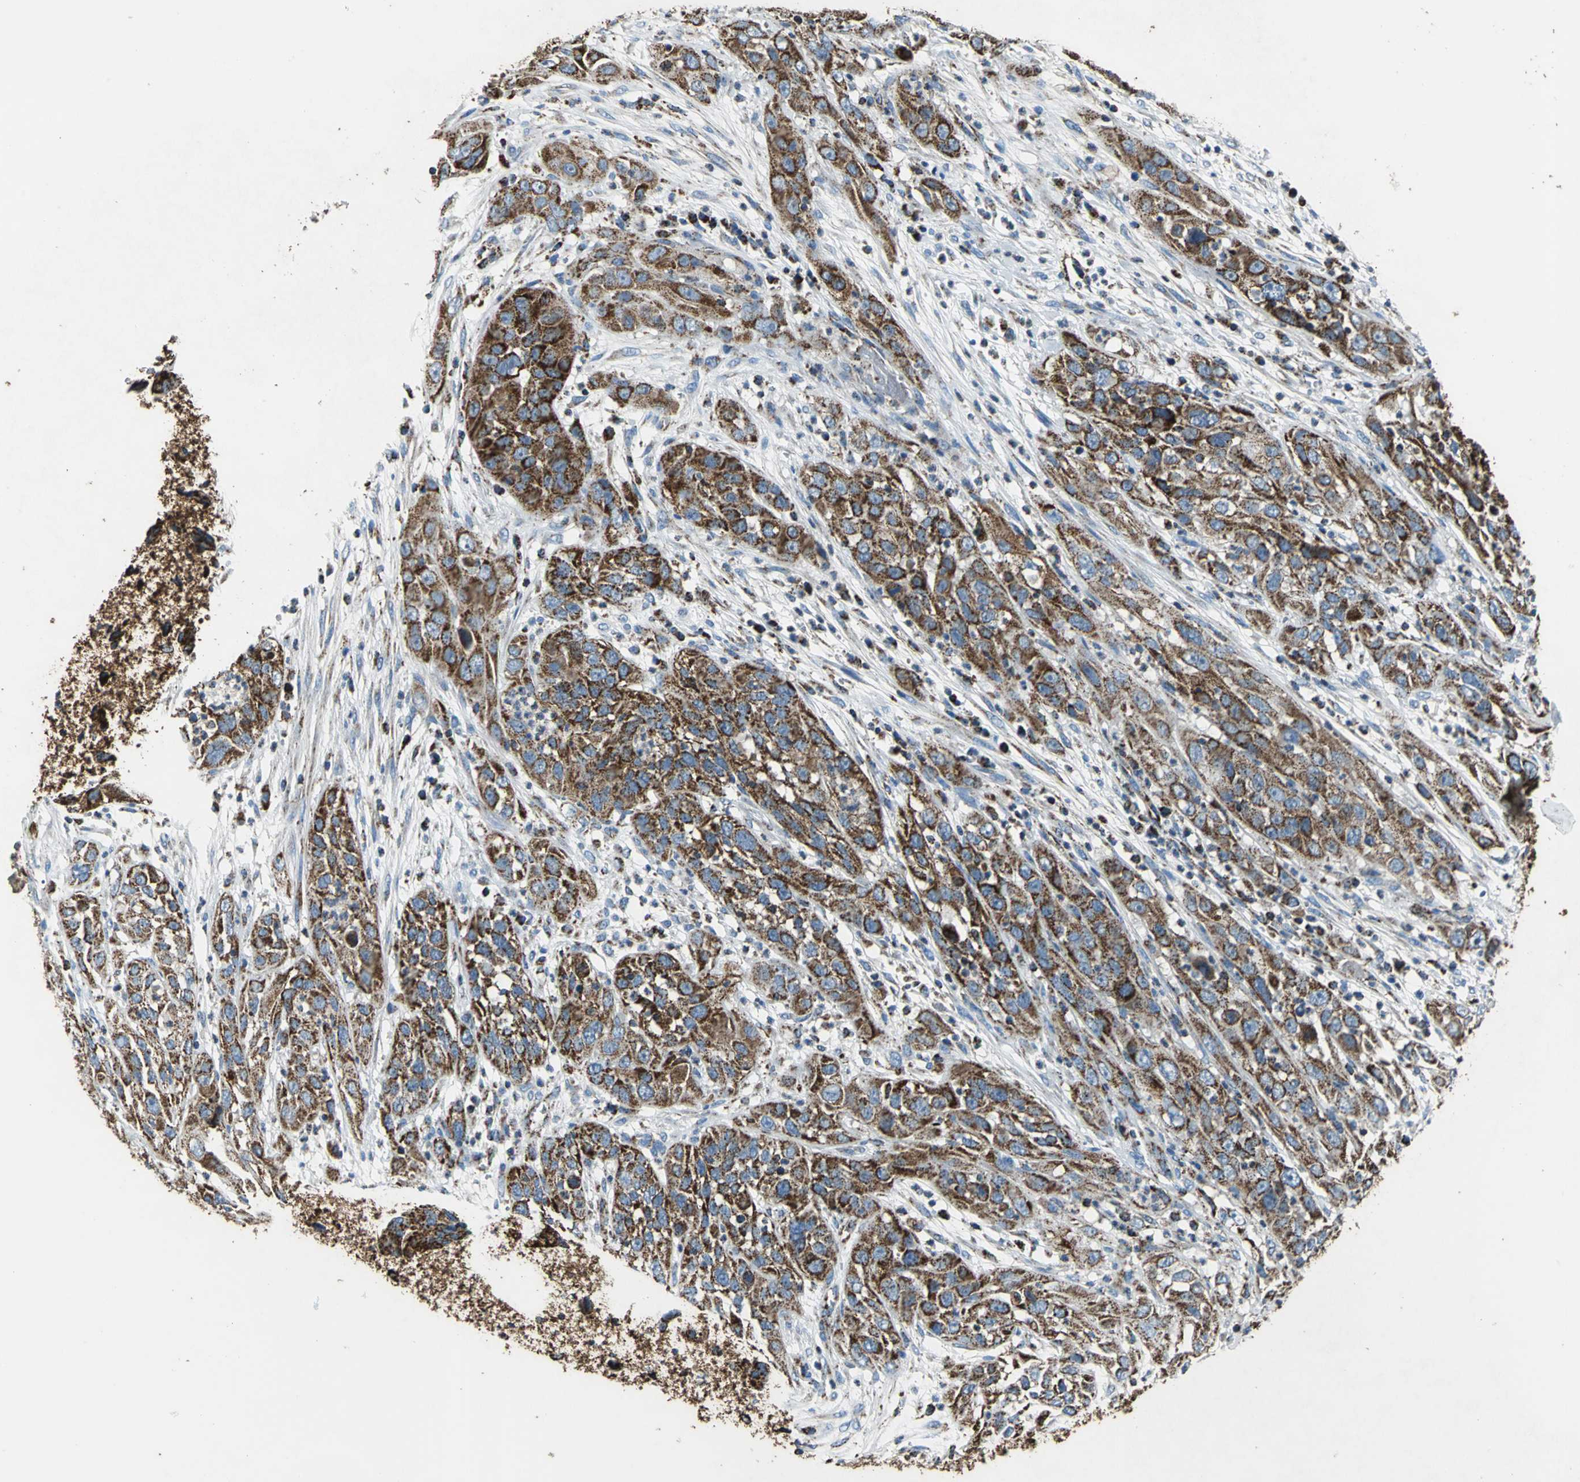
{"staining": {"intensity": "strong", "quantity": ">75%", "location": "cytoplasmic/membranous"}, "tissue": "cervical cancer", "cell_type": "Tumor cells", "image_type": "cancer", "snomed": [{"axis": "morphology", "description": "Squamous cell carcinoma, NOS"}, {"axis": "topography", "description": "Cervix"}], "caption": "A high-resolution histopathology image shows immunohistochemistry (IHC) staining of cervical cancer, which demonstrates strong cytoplasmic/membranous expression in about >75% of tumor cells.", "gene": "ECH1", "patient": {"sex": "female", "age": 32}}